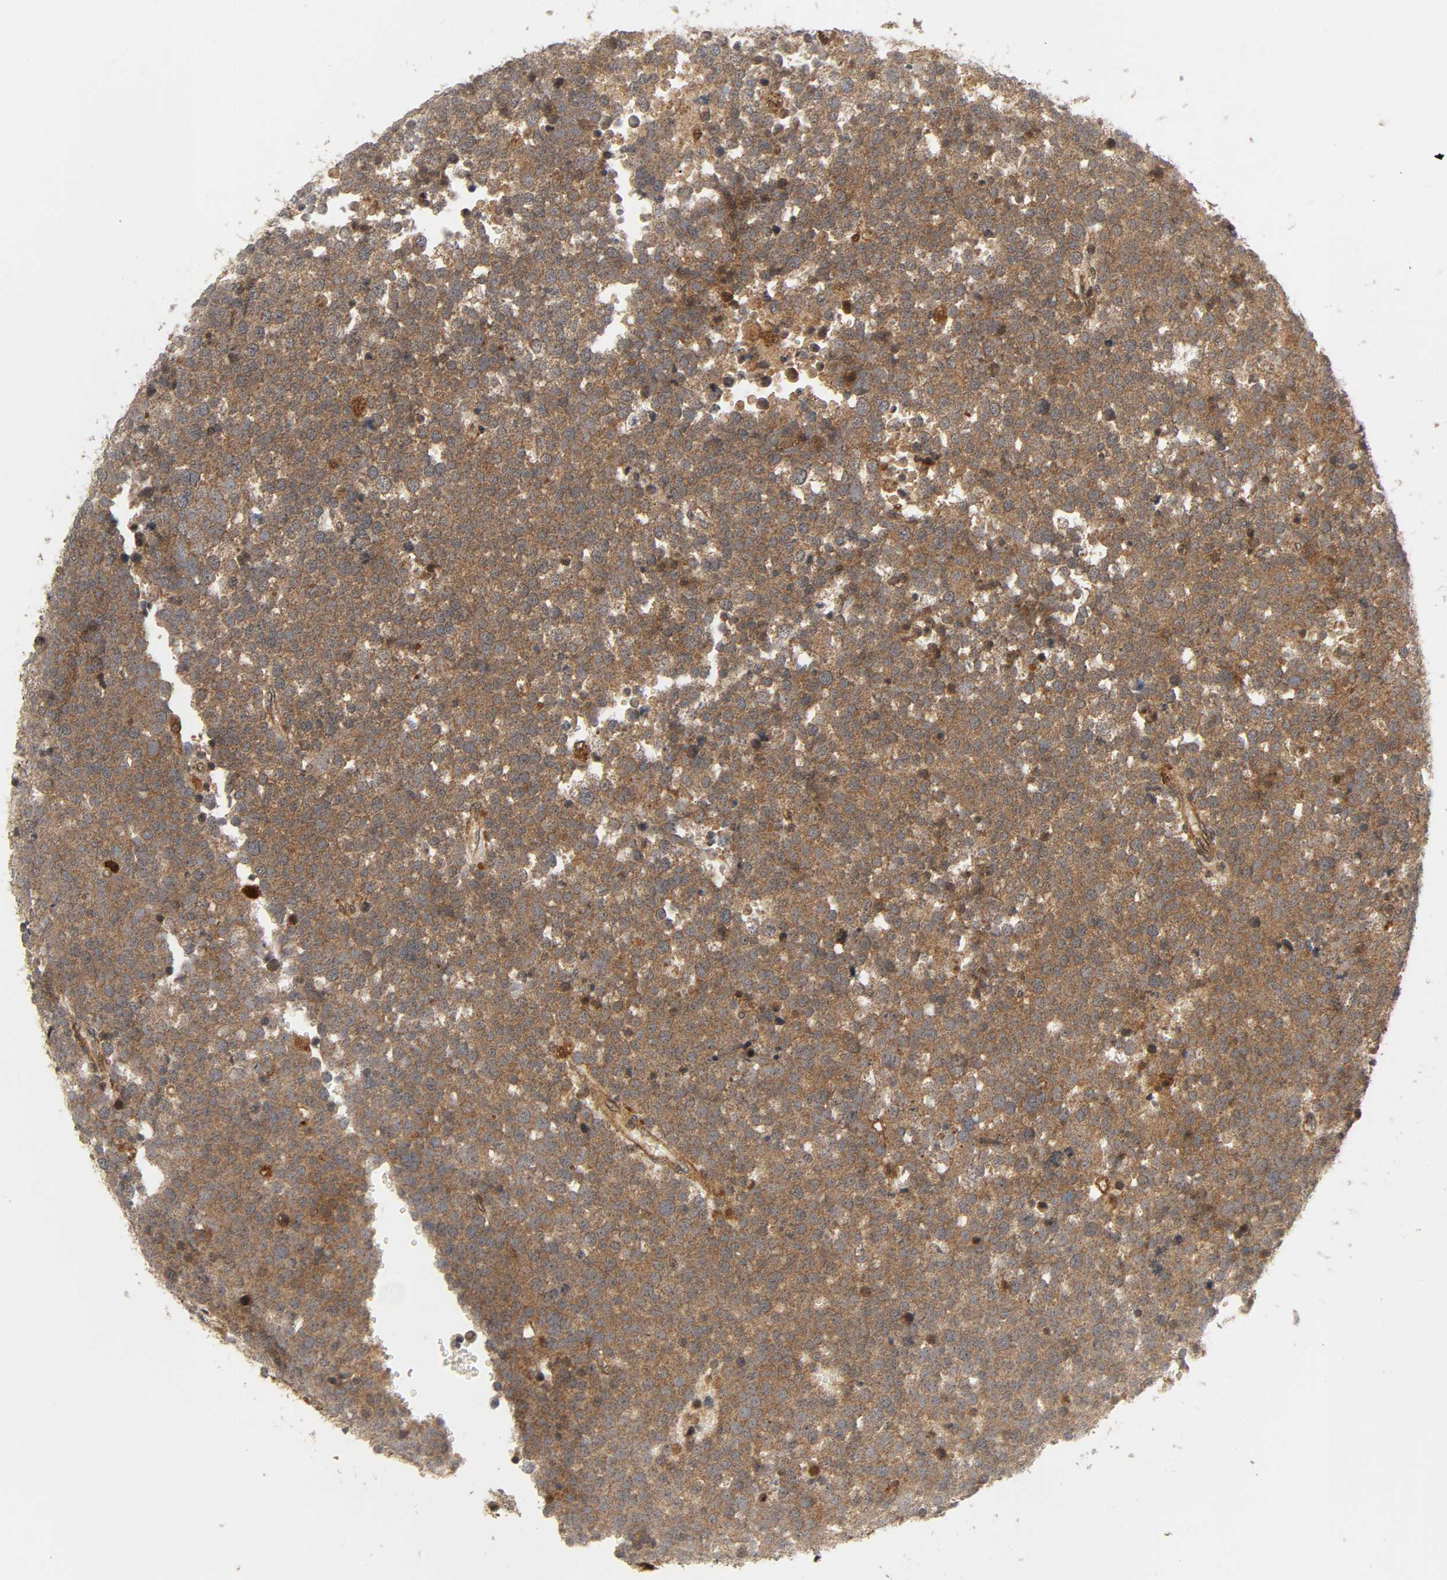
{"staining": {"intensity": "moderate", "quantity": ">75%", "location": "cytoplasmic/membranous"}, "tissue": "testis cancer", "cell_type": "Tumor cells", "image_type": "cancer", "snomed": [{"axis": "morphology", "description": "Seminoma, NOS"}, {"axis": "topography", "description": "Testis"}], "caption": "About >75% of tumor cells in human testis cancer reveal moderate cytoplasmic/membranous protein expression as visualized by brown immunohistochemical staining.", "gene": "CHUK", "patient": {"sex": "male", "age": 71}}